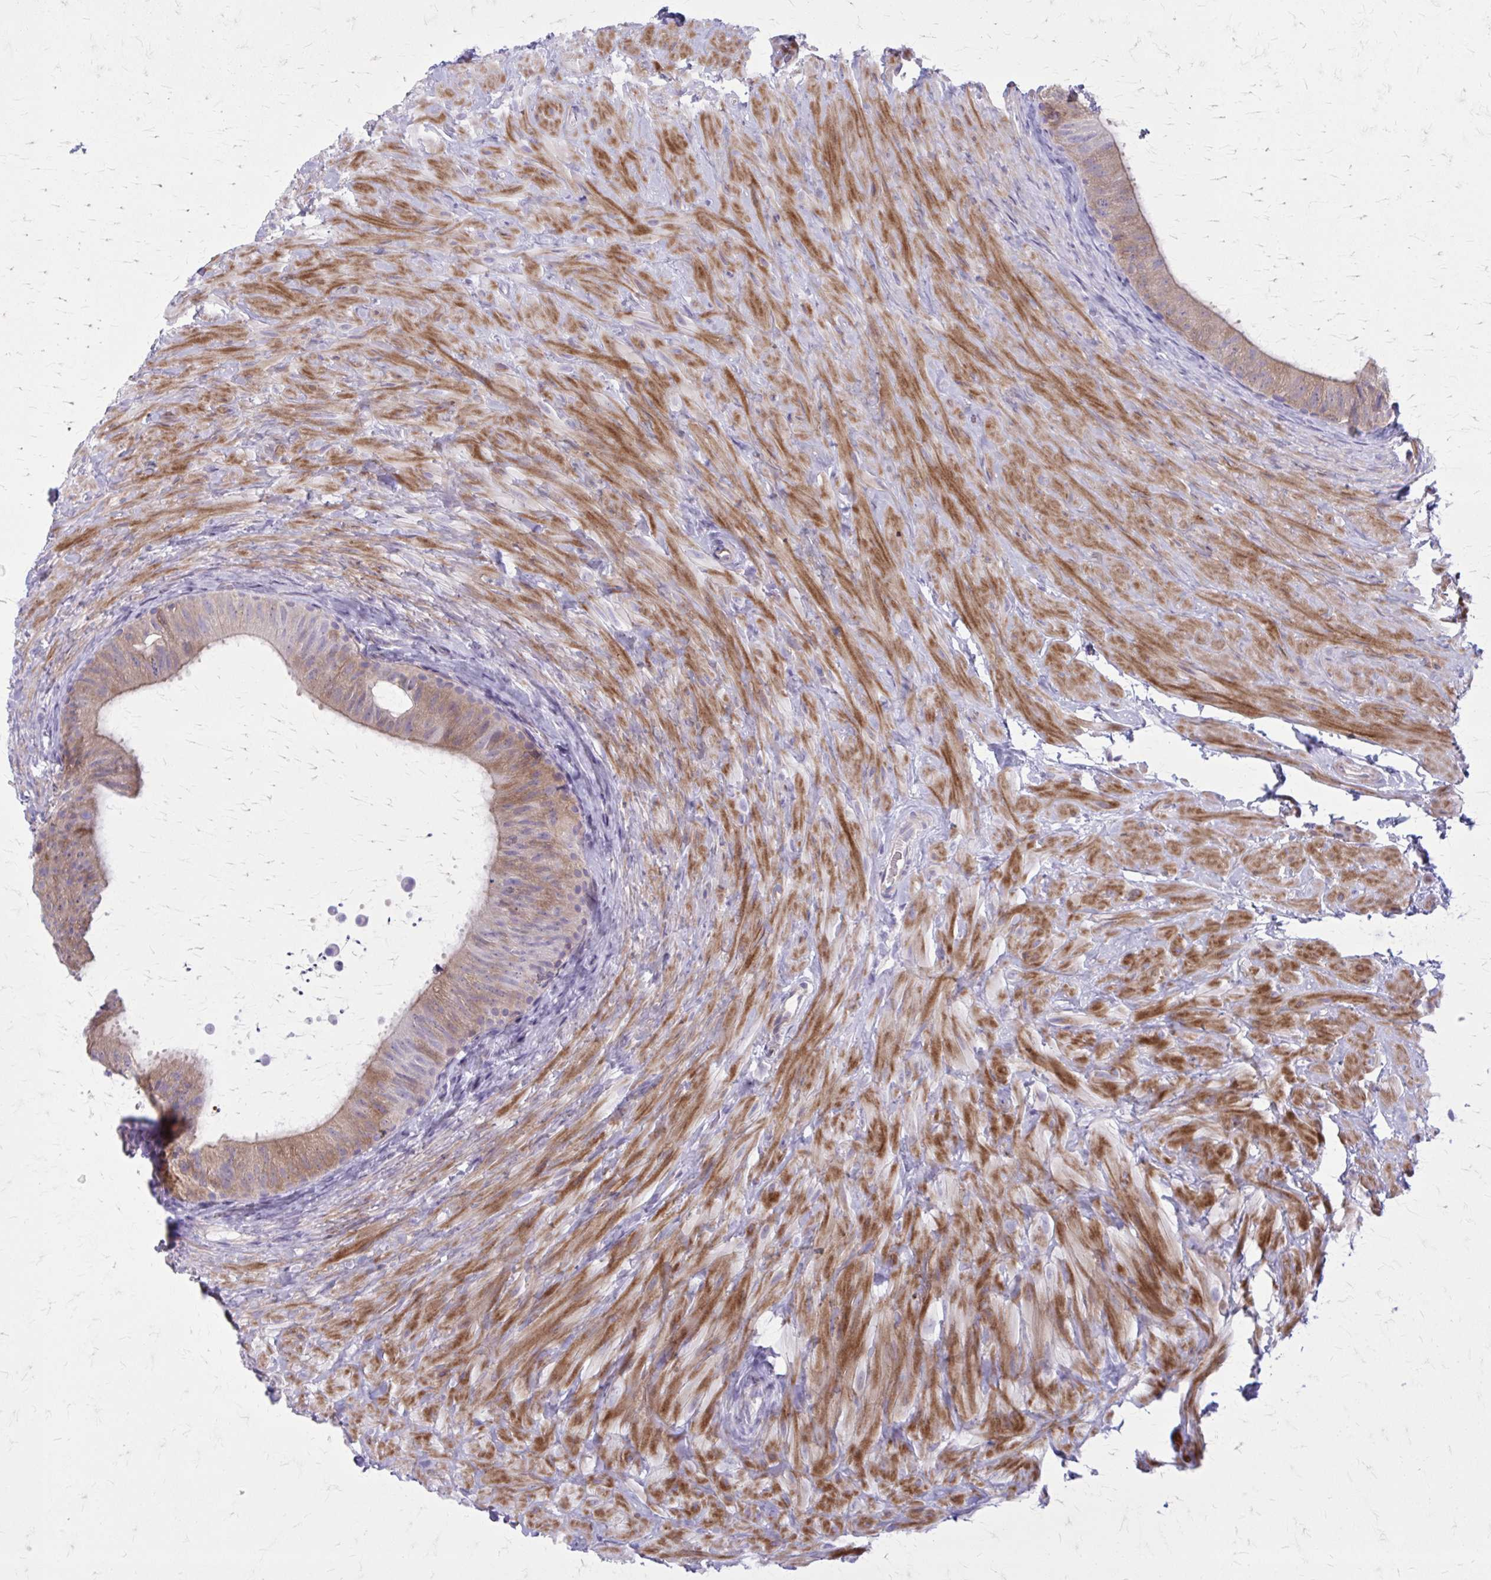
{"staining": {"intensity": "weak", "quantity": "25%-75%", "location": "cytoplasmic/membranous"}, "tissue": "epididymis", "cell_type": "Glandular cells", "image_type": "normal", "snomed": [{"axis": "morphology", "description": "Normal tissue, NOS"}, {"axis": "topography", "description": "Epididymis, spermatic cord, NOS"}, {"axis": "topography", "description": "Epididymis"}], "caption": "Brown immunohistochemical staining in normal human epididymis reveals weak cytoplasmic/membranous positivity in approximately 25%-75% of glandular cells. The protein of interest is stained brown, and the nuclei are stained in blue (DAB (3,3'-diaminobenzidine) IHC with brightfield microscopy, high magnification).", "gene": "PITPNM1", "patient": {"sex": "male", "age": 31}}